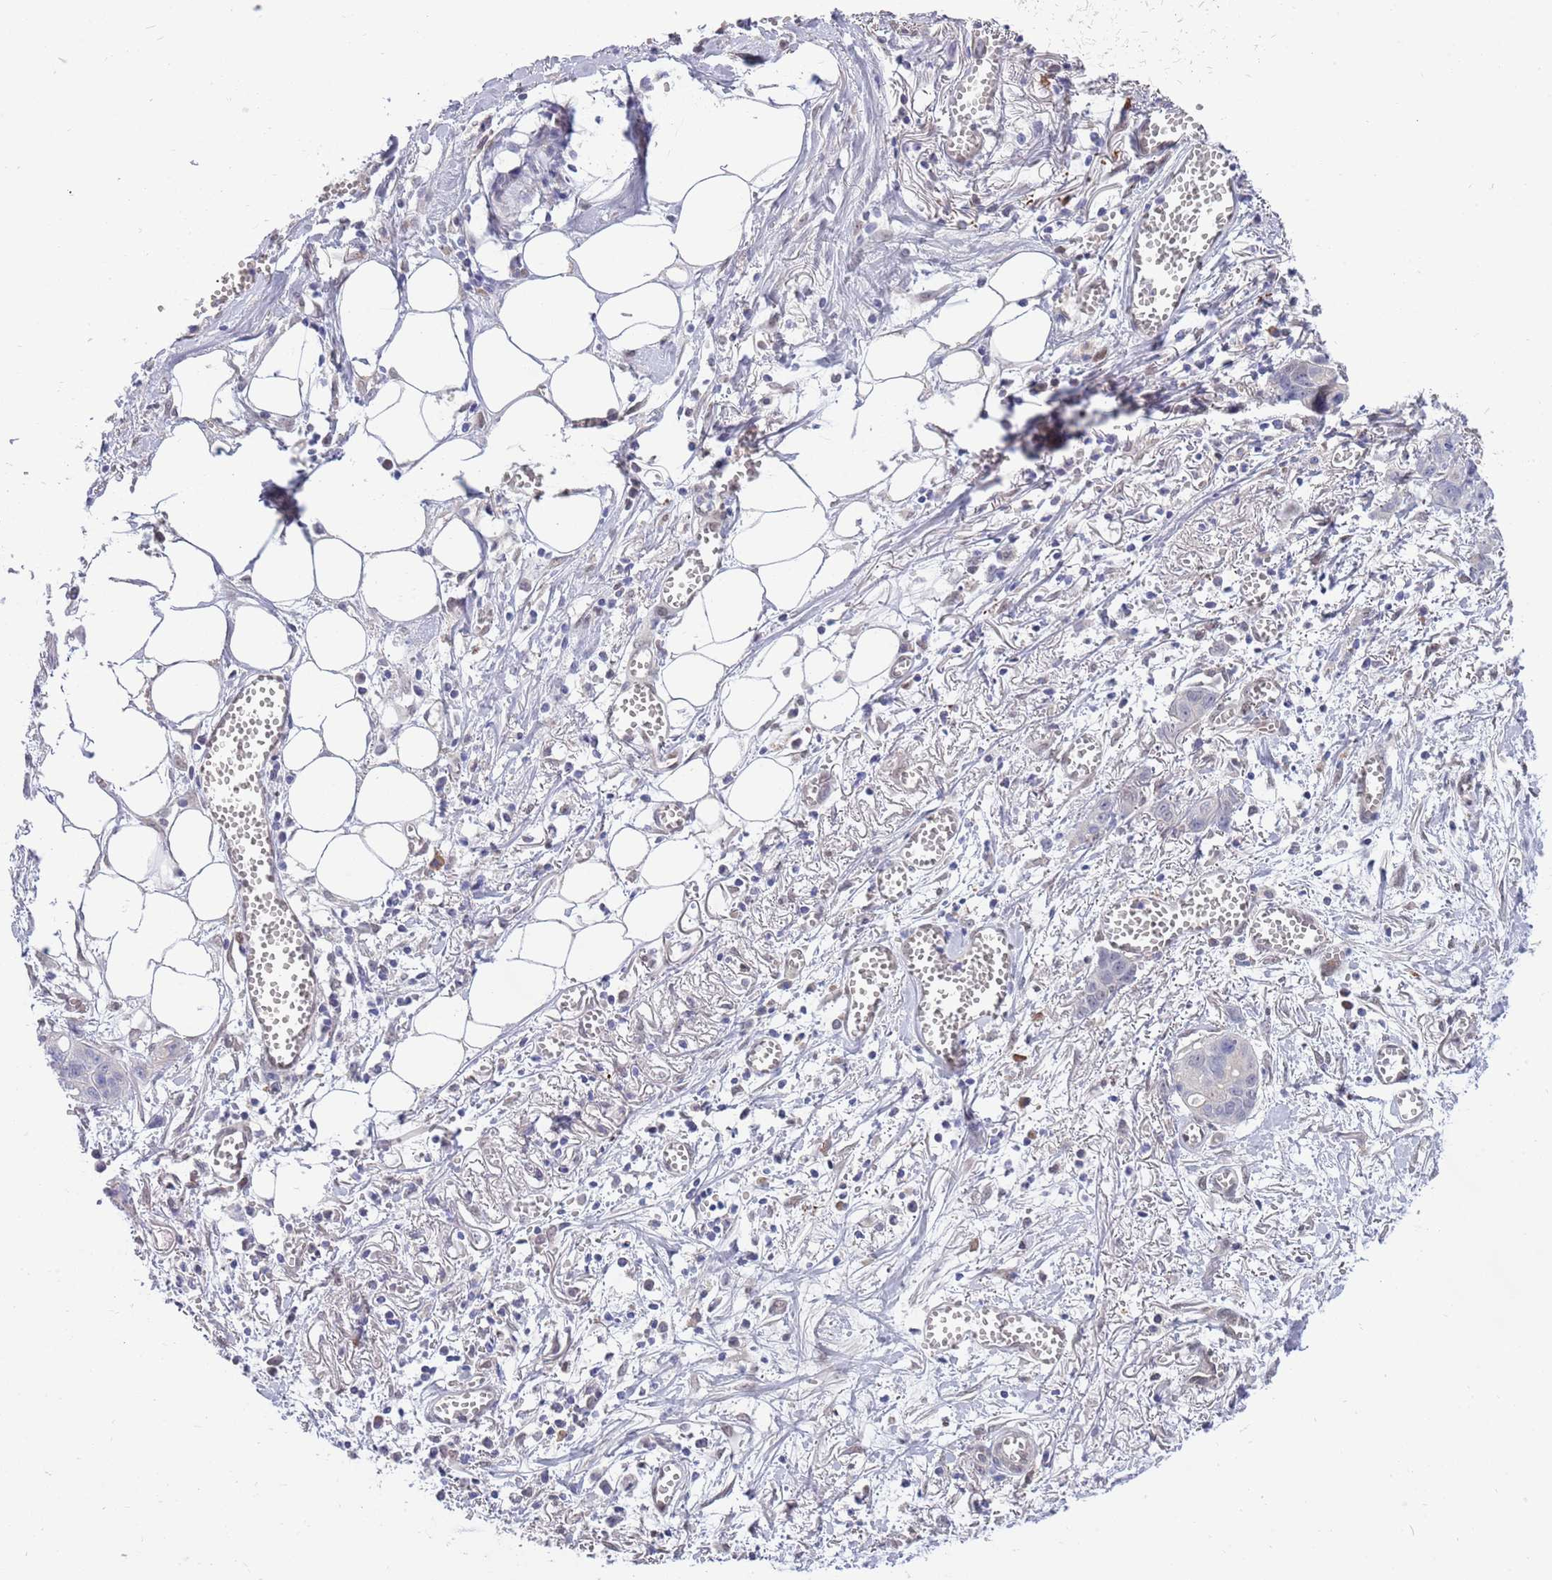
{"staining": {"intensity": "negative", "quantity": "none", "location": "none"}, "tissue": "ovarian cancer", "cell_type": "Tumor cells", "image_type": "cancer", "snomed": [{"axis": "morphology", "description": "Cystadenocarcinoma, mucinous, NOS"}, {"axis": "topography", "description": "Ovary"}], "caption": "DAB (3,3'-diaminobenzidine) immunohistochemical staining of human ovarian cancer displays no significant positivity in tumor cells.", "gene": "NLRP6", "patient": {"sex": "female", "age": 70}}